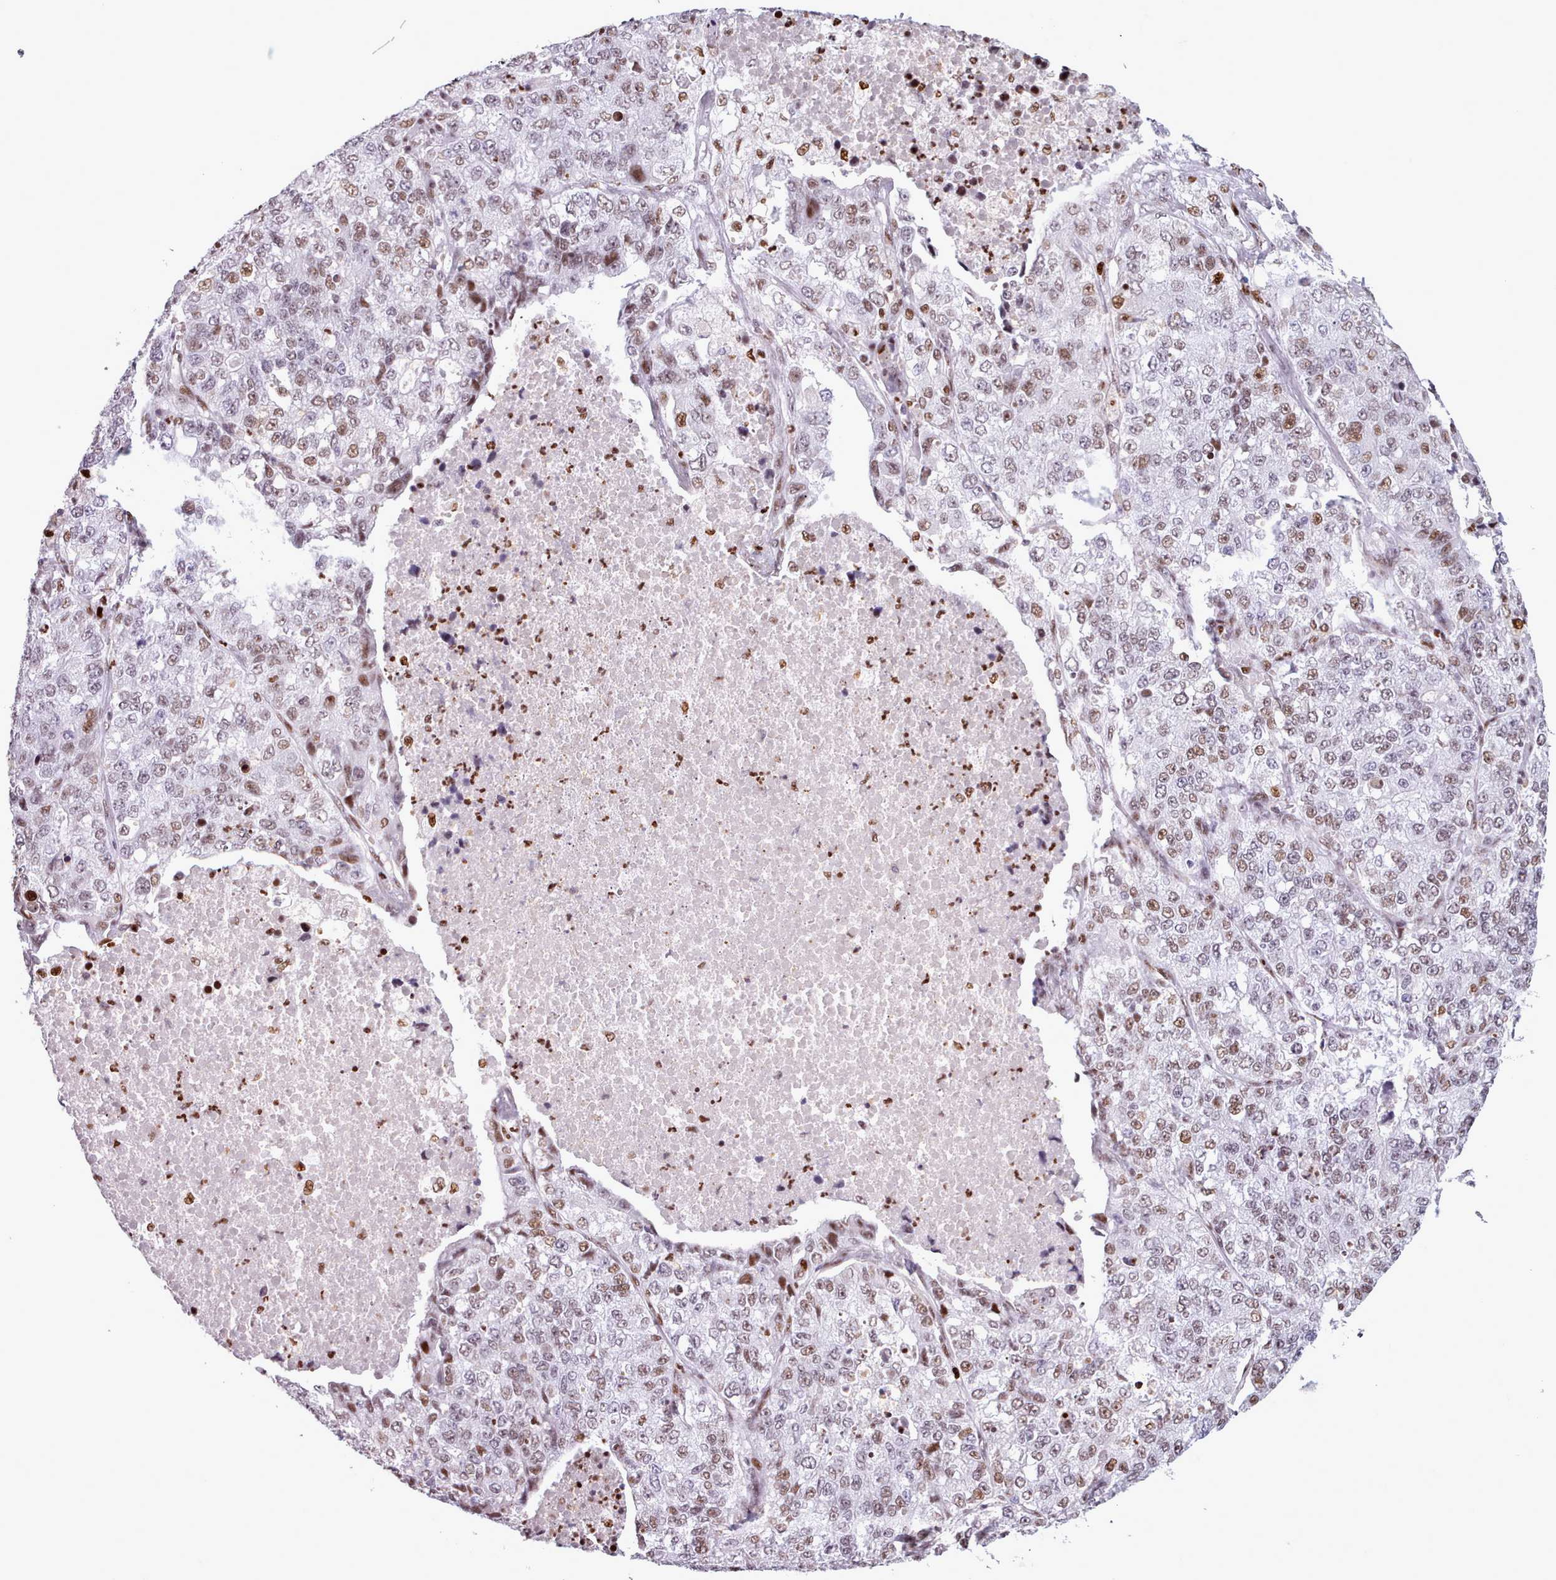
{"staining": {"intensity": "moderate", "quantity": "25%-75%", "location": "nuclear"}, "tissue": "lung cancer", "cell_type": "Tumor cells", "image_type": "cancer", "snomed": [{"axis": "morphology", "description": "Adenocarcinoma, NOS"}, {"axis": "topography", "description": "Lung"}], "caption": "Lung adenocarcinoma stained with a brown dye exhibits moderate nuclear positive staining in about 25%-75% of tumor cells.", "gene": "SRSF4", "patient": {"sex": "male", "age": 49}}